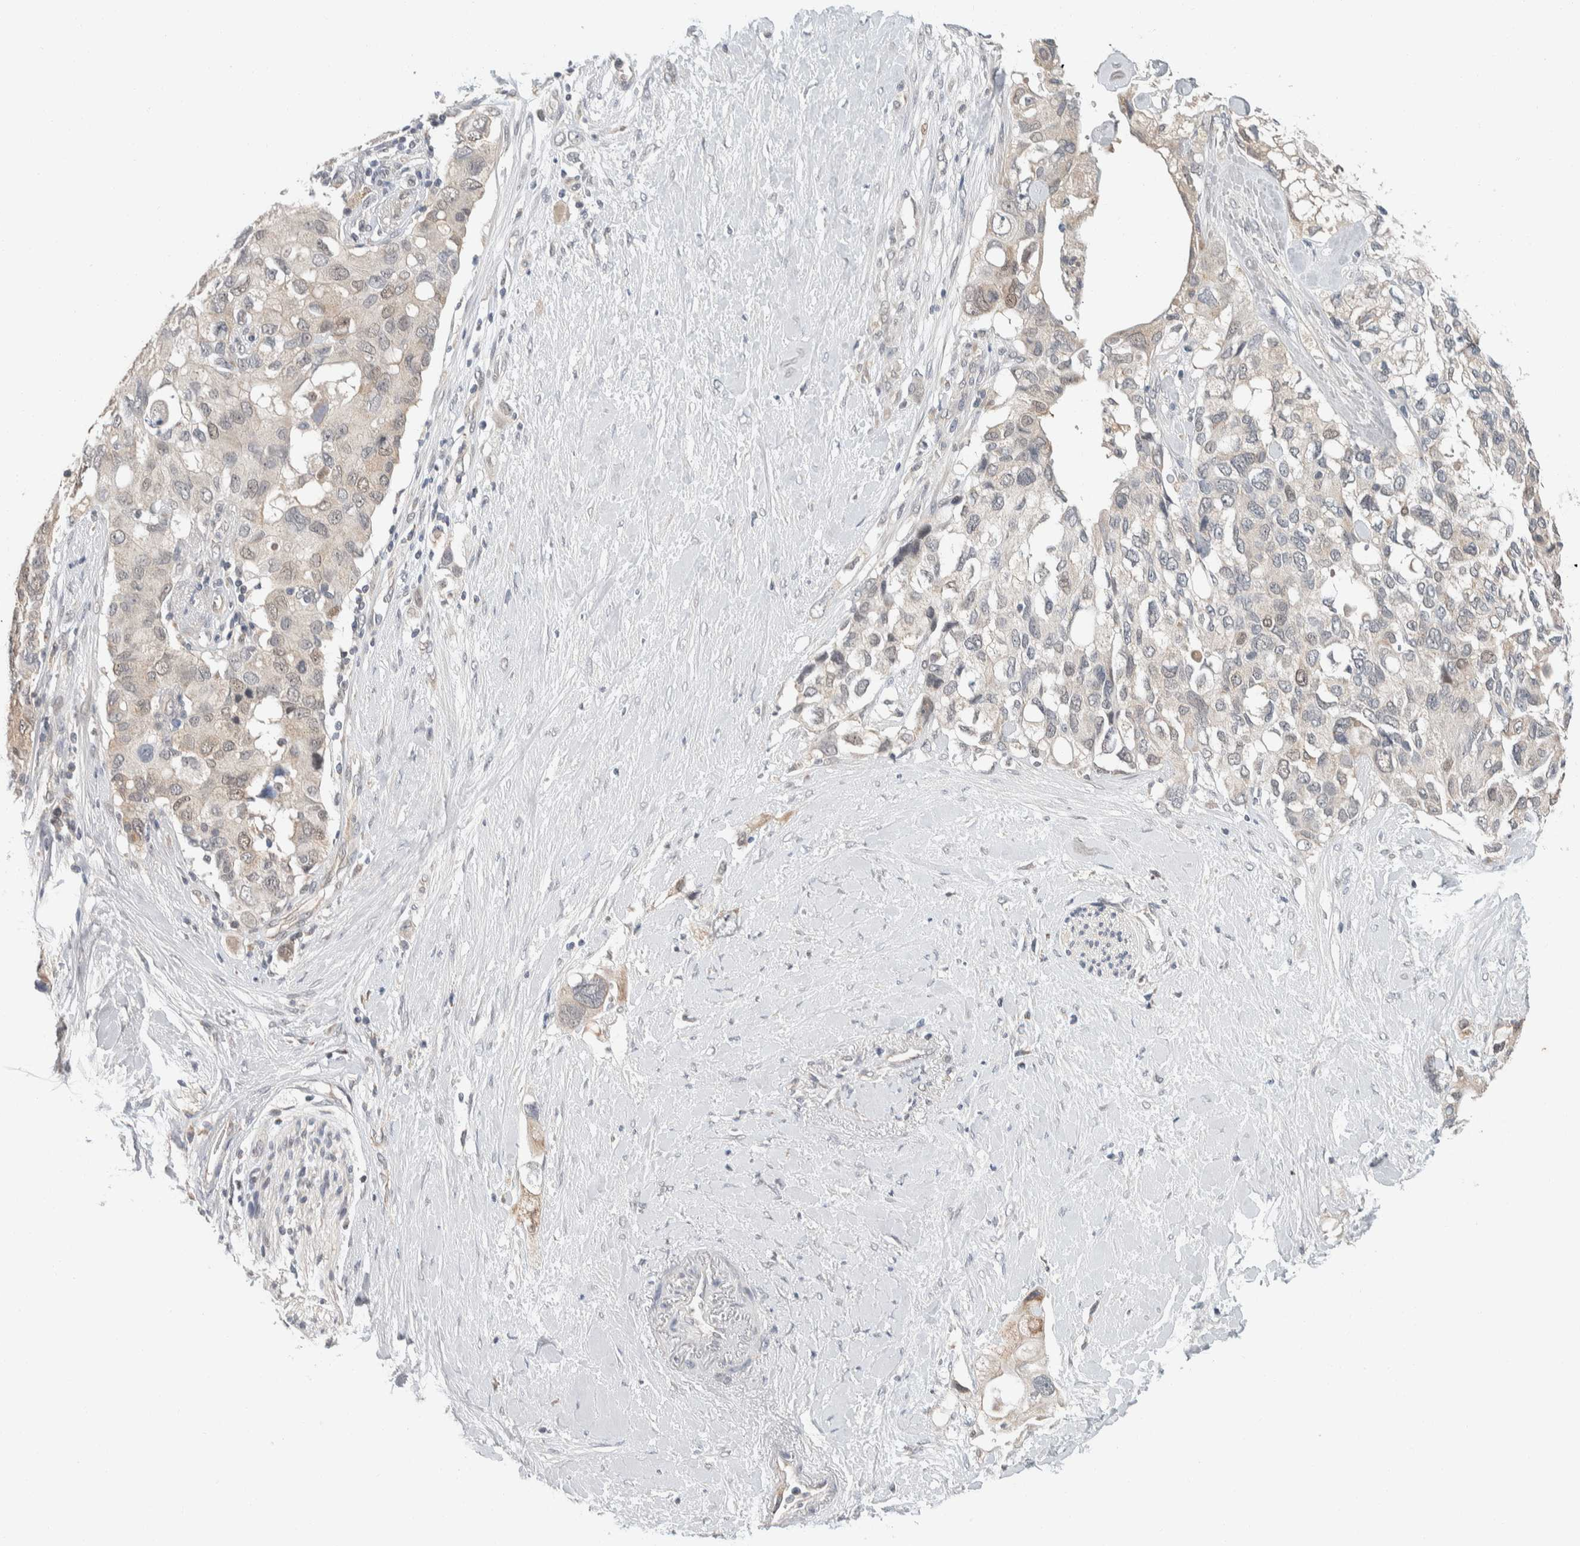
{"staining": {"intensity": "negative", "quantity": "none", "location": "none"}, "tissue": "pancreatic cancer", "cell_type": "Tumor cells", "image_type": "cancer", "snomed": [{"axis": "morphology", "description": "Adenocarcinoma, NOS"}, {"axis": "topography", "description": "Pancreas"}], "caption": "DAB (3,3'-diaminobenzidine) immunohistochemical staining of pancreatic adenocarcinoma exhibits no significant expression in tumor cells. Nuclei are stained in blue.", "gene": "SHPK", "patient": {"sex": "female", "age": 56}}